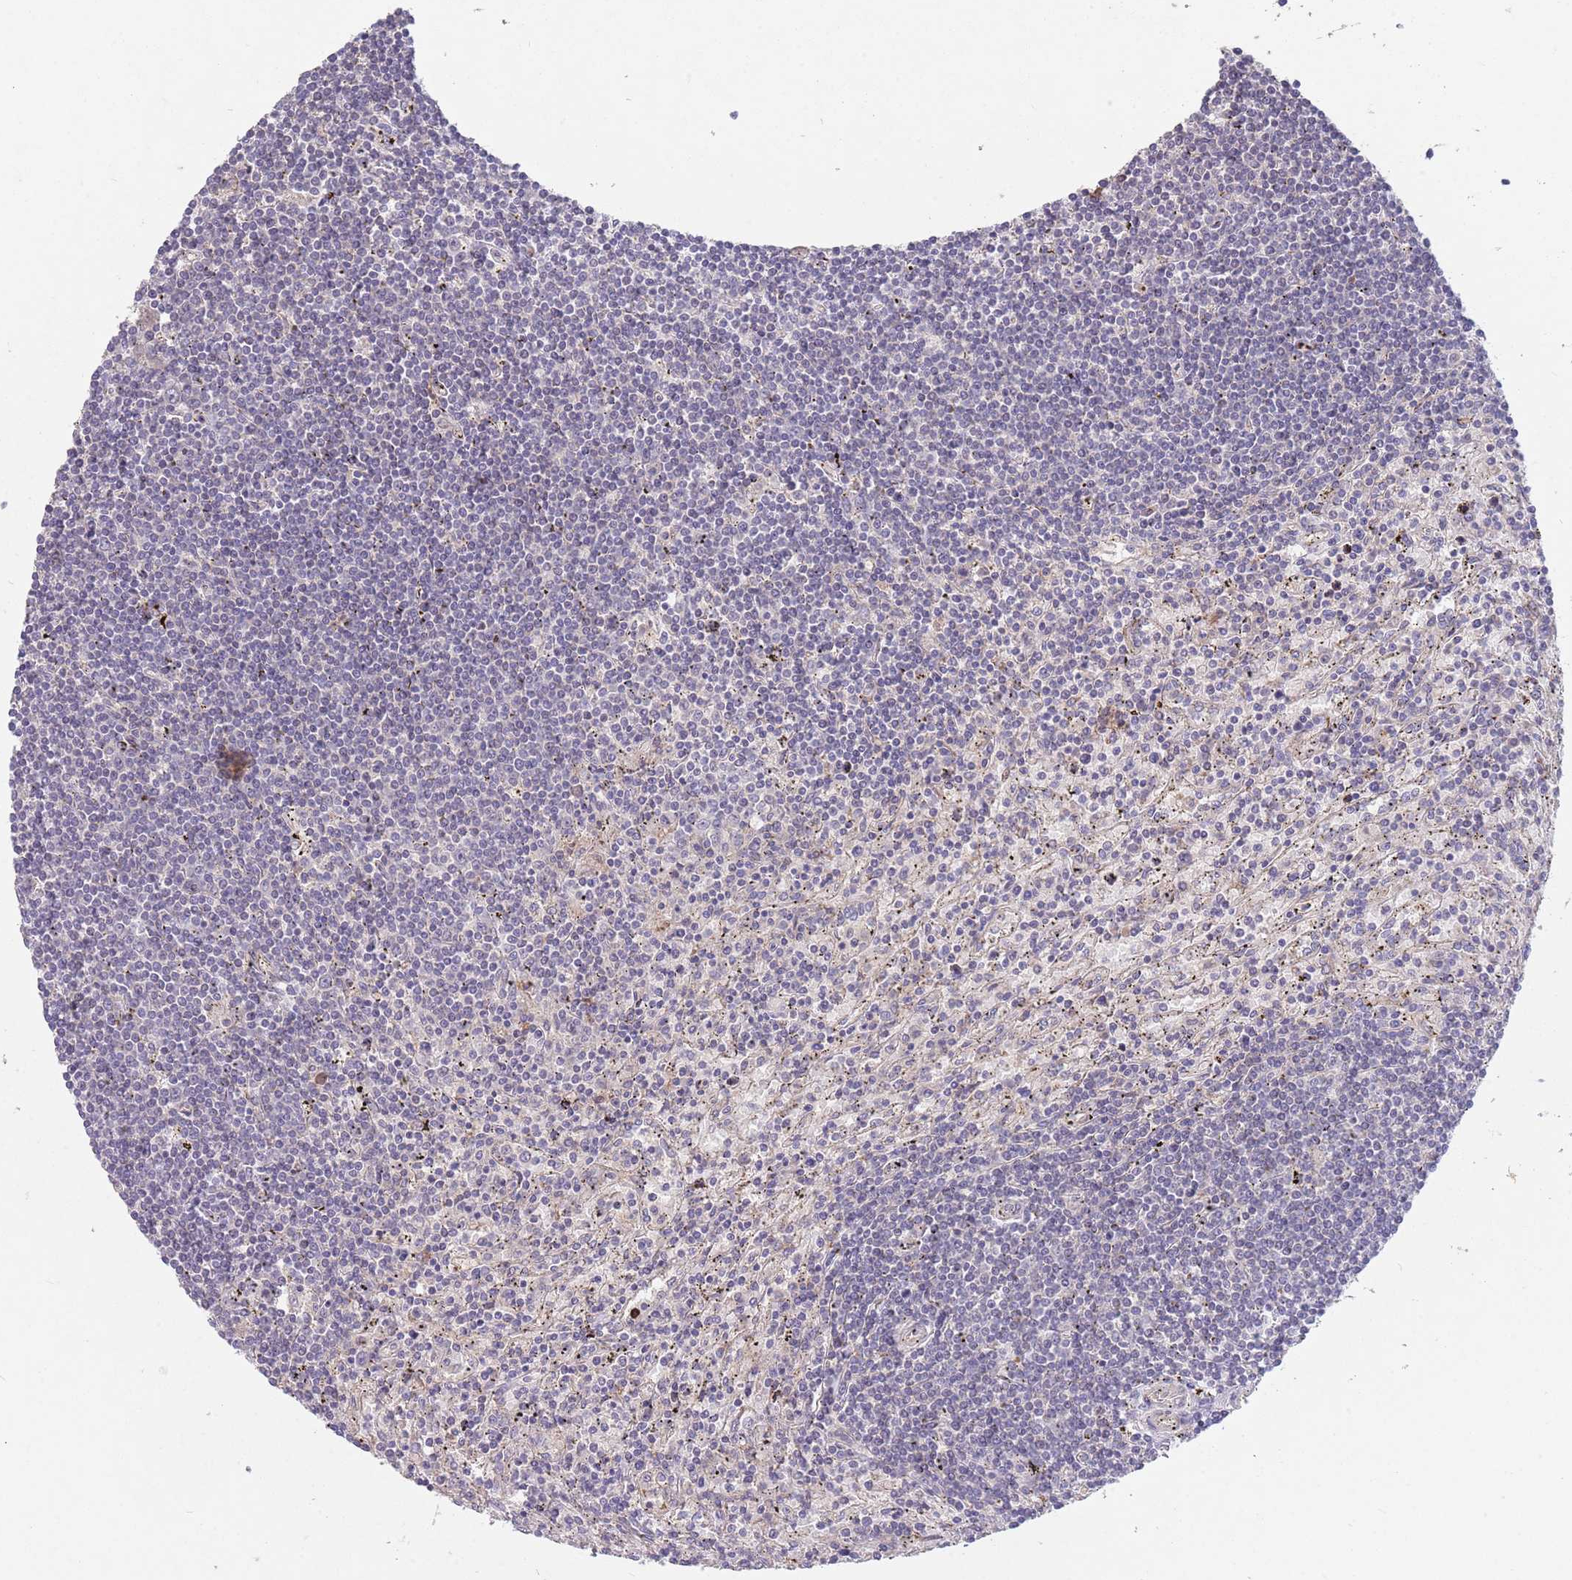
{"staining": {"intensity": "negative", "quantity": "none", "location": "none"}, "tissue": "lymphoma", "cell_type": "Tumor cells", "image_type": "cancer", "snomed": [{"axis": "morphology", "description": "Malignant lymphoma, non-Hodgkin's type, Low grade"}, {"axis": "topography", "description": "Spleen"}], "caption": "There is no significant expression in tumor cells of lymphoma.", "gene": "MEI1", "patient": {"sex": "male", "age": 76}}